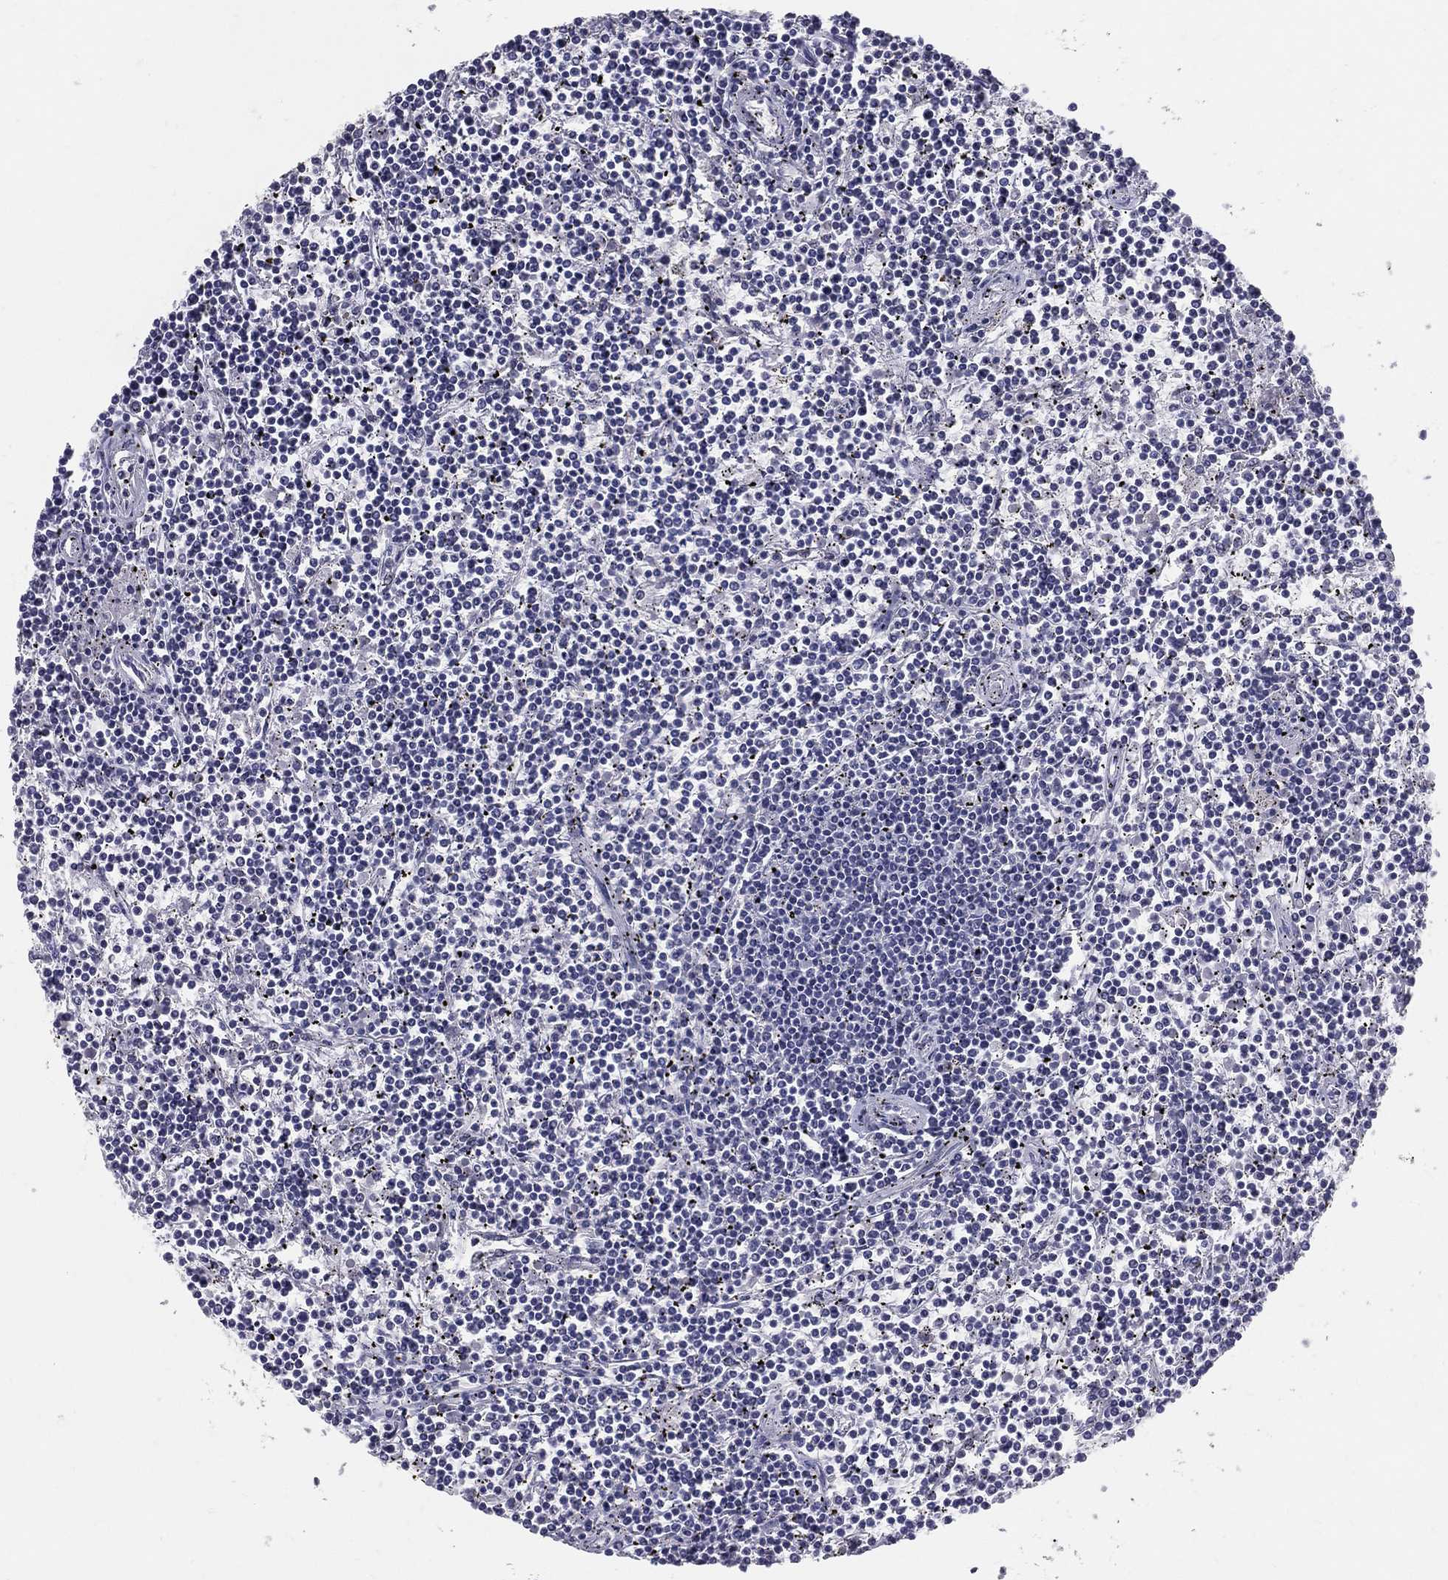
{"staining": {"intensity": "negative", "quantity": "none", "location": "none"}, "tissue": "lymphoma", "cell_type": "Tumor cells", "image_type": "cancer", "snomed": [{"axis": "morphology", "description": "Malignant lymphoma, non-Hodgkin's type, Low grade"}, {"axis": "topography", "description": "Spleen"}], "caption": "This is an immunohistochemistry micrograph of human lymphoma. There is no positivity in tumor cells.", "gene": "ACE2", "patient": {"sex": "female", "age": 19}}